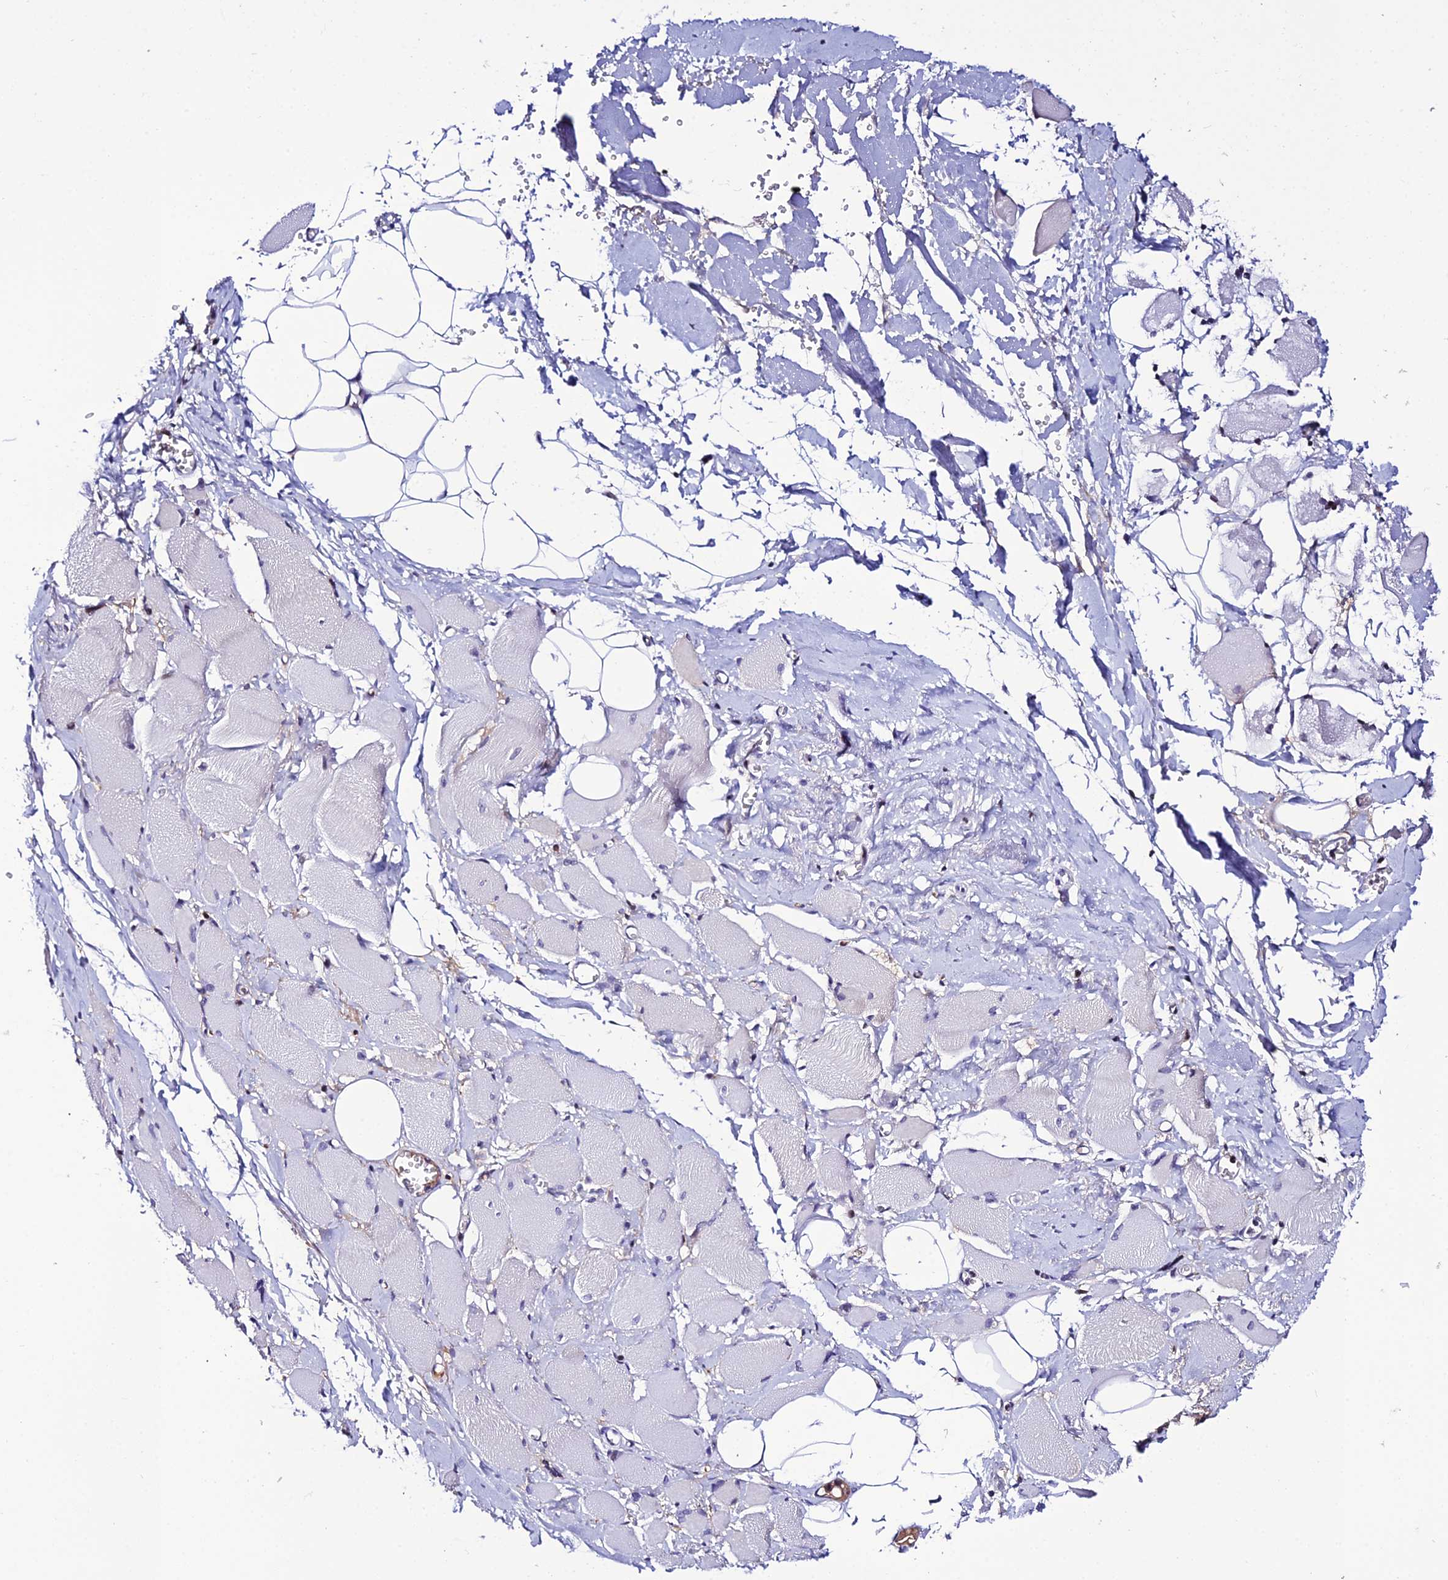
{"staining": {"intensity": "weak", "quantity": "25%-75%", "location": "cytoplasmic/membranous"}, "tissue": "skeletal muscle", "cell_type": "Myocytes", "image_type": "normal", "snomed": [{"axis": "morphology", "description": "Normal tissue, NOS"}, {"axis": "morphology", "description": "Basal cell carcinoma"}, {"axis": "topography", "description": "Skeletal muscle"}], "caption": "Immunohistochemical staining of unremarkable skeletal muscle exhibits low levels of weak cytoplasmic/membranous staining in about 25%-75% of myocytes.", "gene": "DEFB132", "patient": {"sex": "female", "age": 64}}